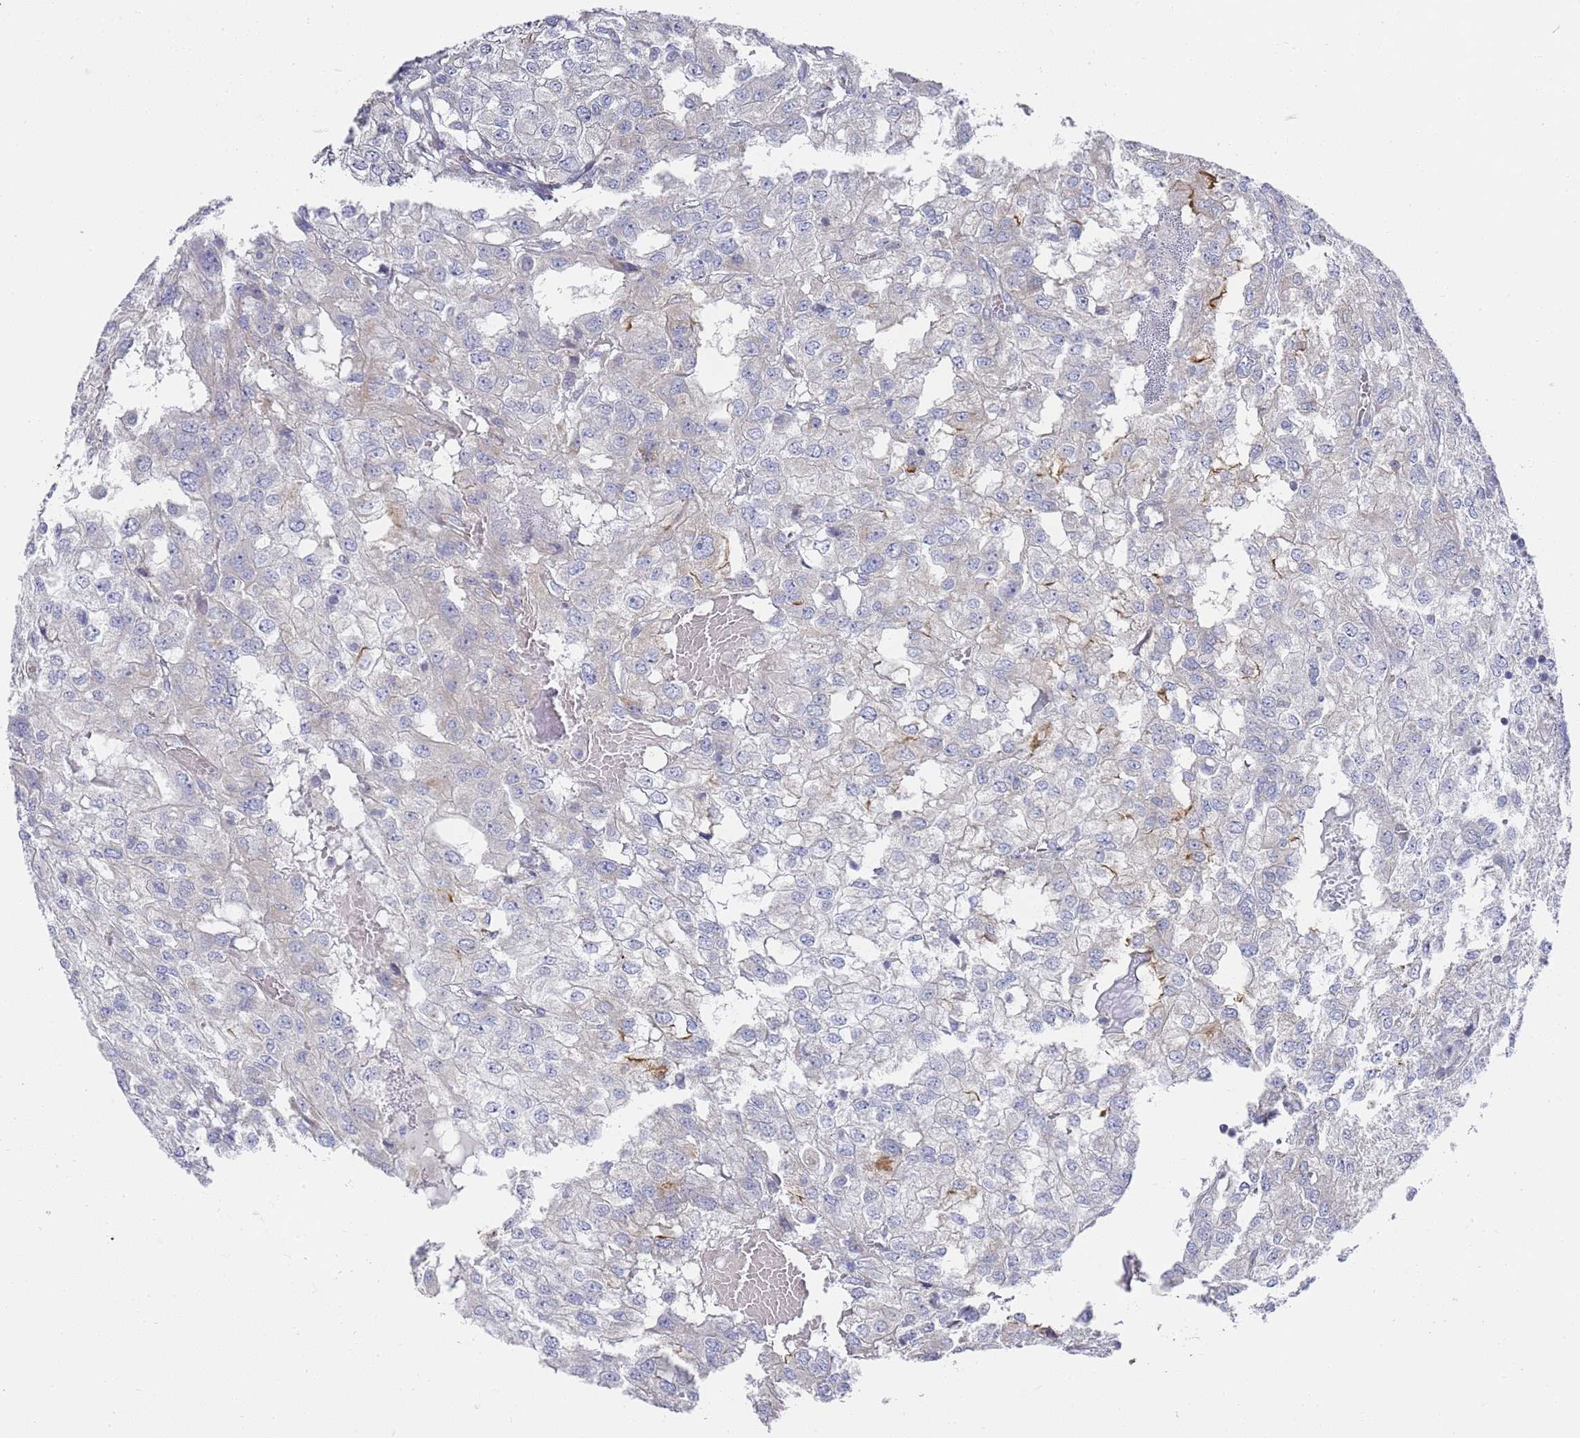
{"staining": {"intensity": "negative", "quantity": "none", "location": "none"}, "tissue": "renal cancer", "cell_type": "Tumor cells", "image_type": "cancer", "snomed": [{"axis": "morphology", "description": "Adenocarcinoma, NOS"}, {"axis": "topography", "description": "Kidney"}], "caption": "Tumor cells show no significant staining in renal adenocarcinoma.", "gene": "SCAPER", "patient": {"sex": "female", "age": 54}}